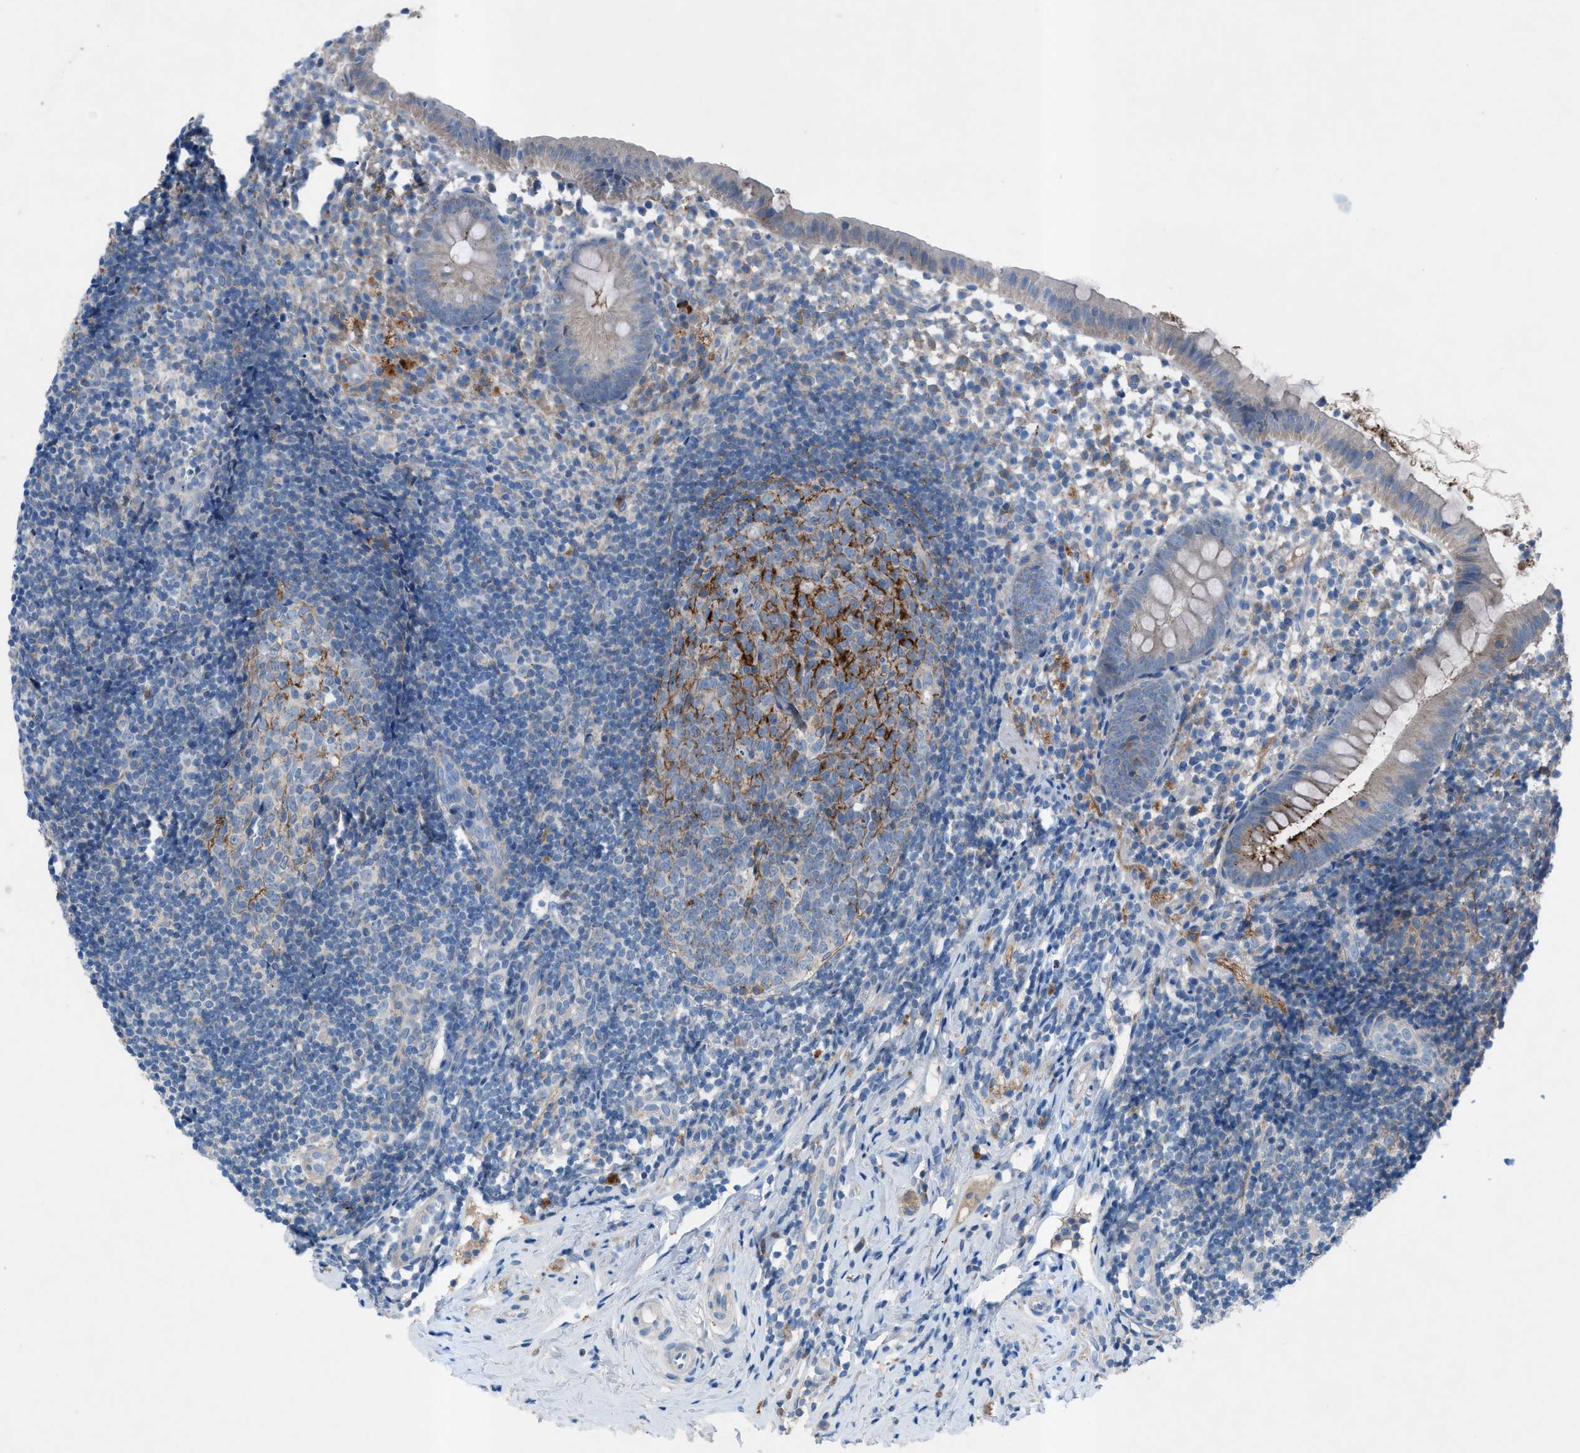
{"staining": {"intensity": "weak", "quantity": "<25%", "location": "cytoplasmic/membranous"}, "tissue": "appendix", "cell_type": "Glandular cells", "image_type": "normal", "snomed": [{"axis": "morphology", "description": "Normal tissue, NOS"}, {"axis": "topography", "description": "Appendix"}], "caption": "This photomicrograph is of unremarkable appendix stained with IHC to label a protein in brown with the nuclei are counter-stained blue. There is no staining in glandular cells.", "gene": "C5AR2", "patient": {"sex": "female", "age": 20}}